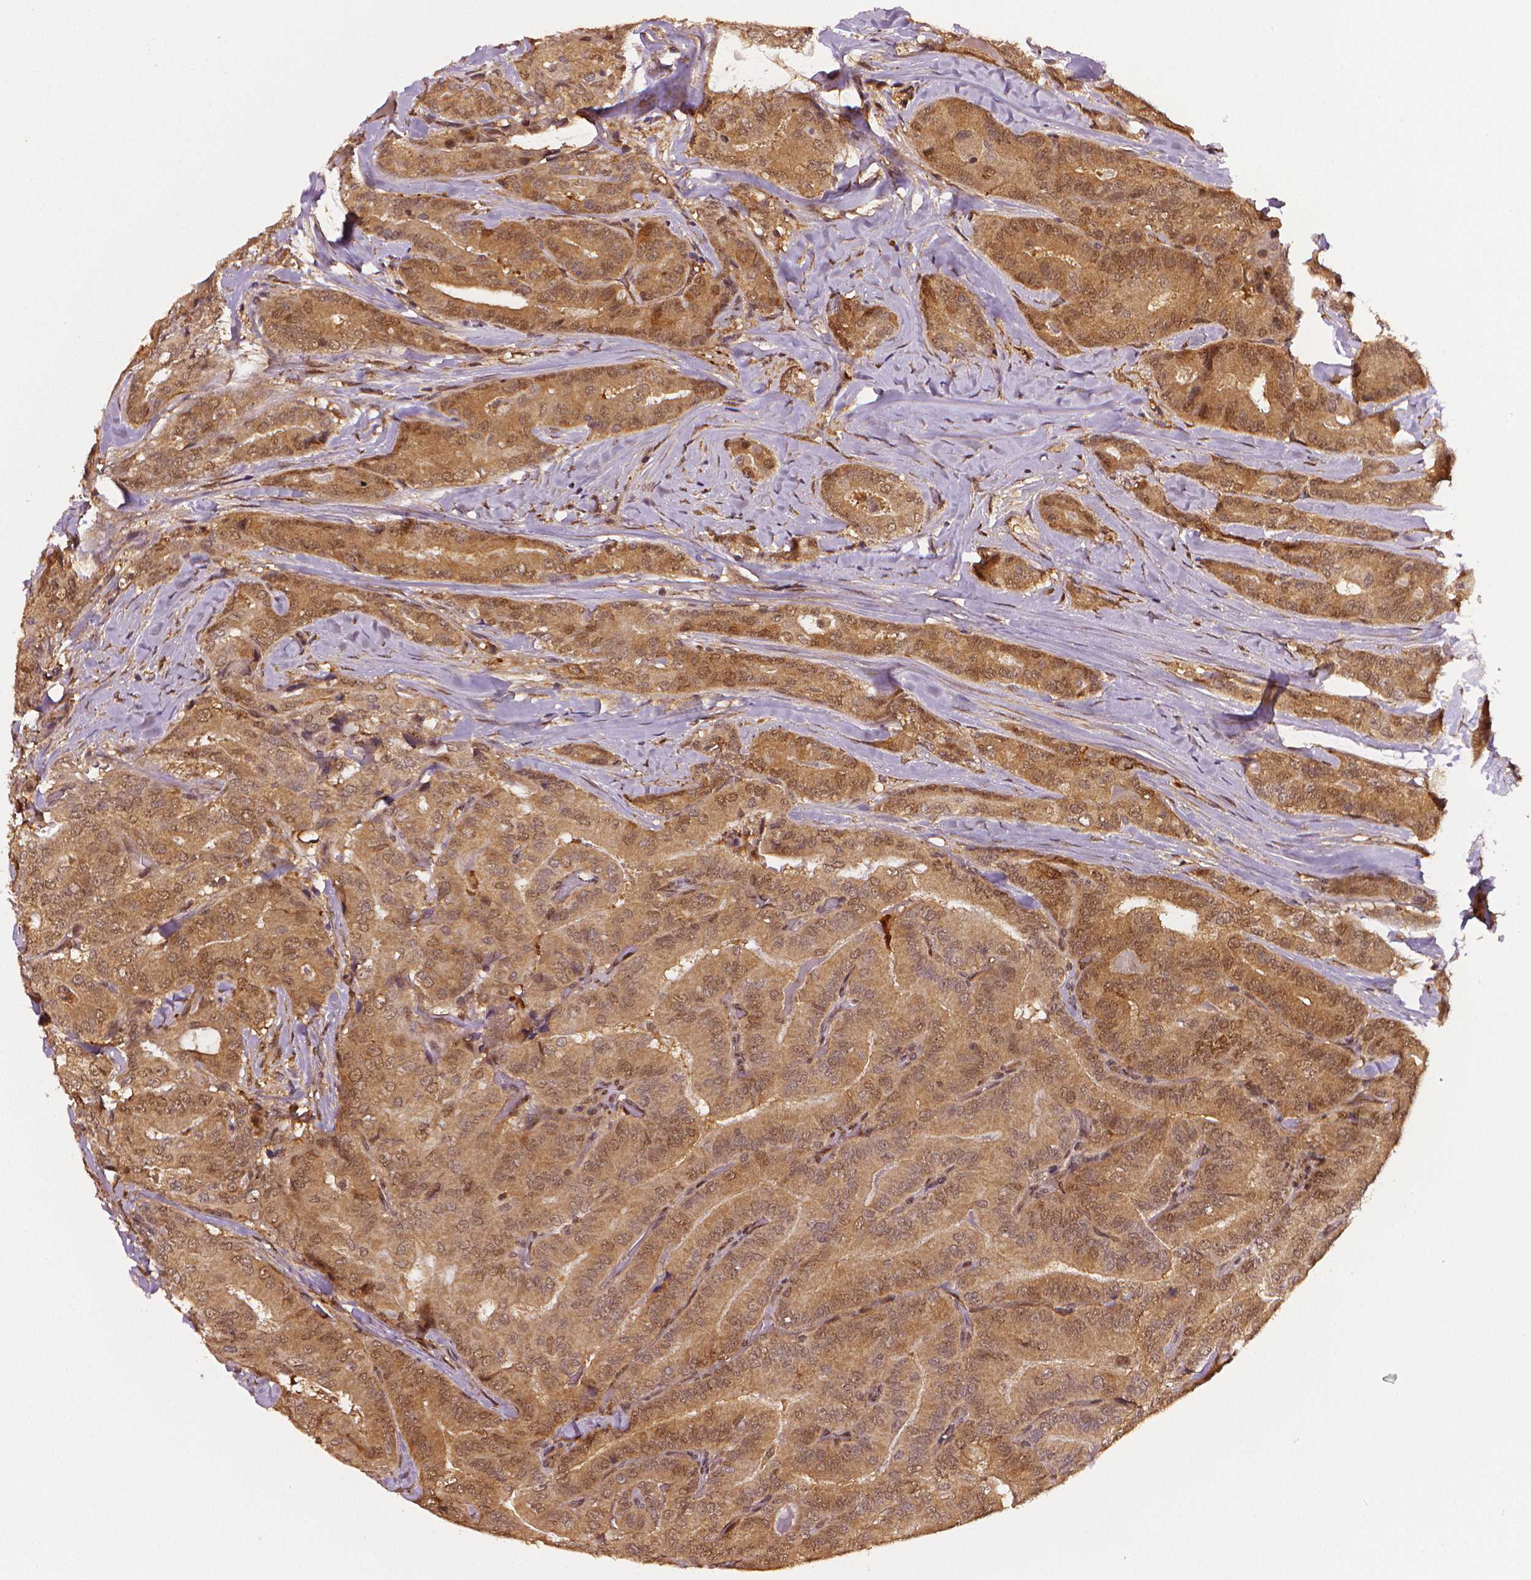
{"staining": {"intensity": "moderate", "quantity": ">75%", "location": "cytoplasmic/membranous"}, "tissue": "thyroid cancer", "cell_type": "Tumor cells", "image_type": "cancer", "snomed": [{"axis": "morphology", "description": "Papillary adenocarcinoma, NOS"}, {"axis": "topography", "description": "Thyroid gland"}], "caption": "About >75% of tumor cells in thyroid cancer (papillary adenocarcinoma) exhibit moderate cytoplasmic/membranous protein staining as visualized by brown immunohistochemical staining.", "gene": "STAT3", "patient": {"sex": "male", "age": 61}}